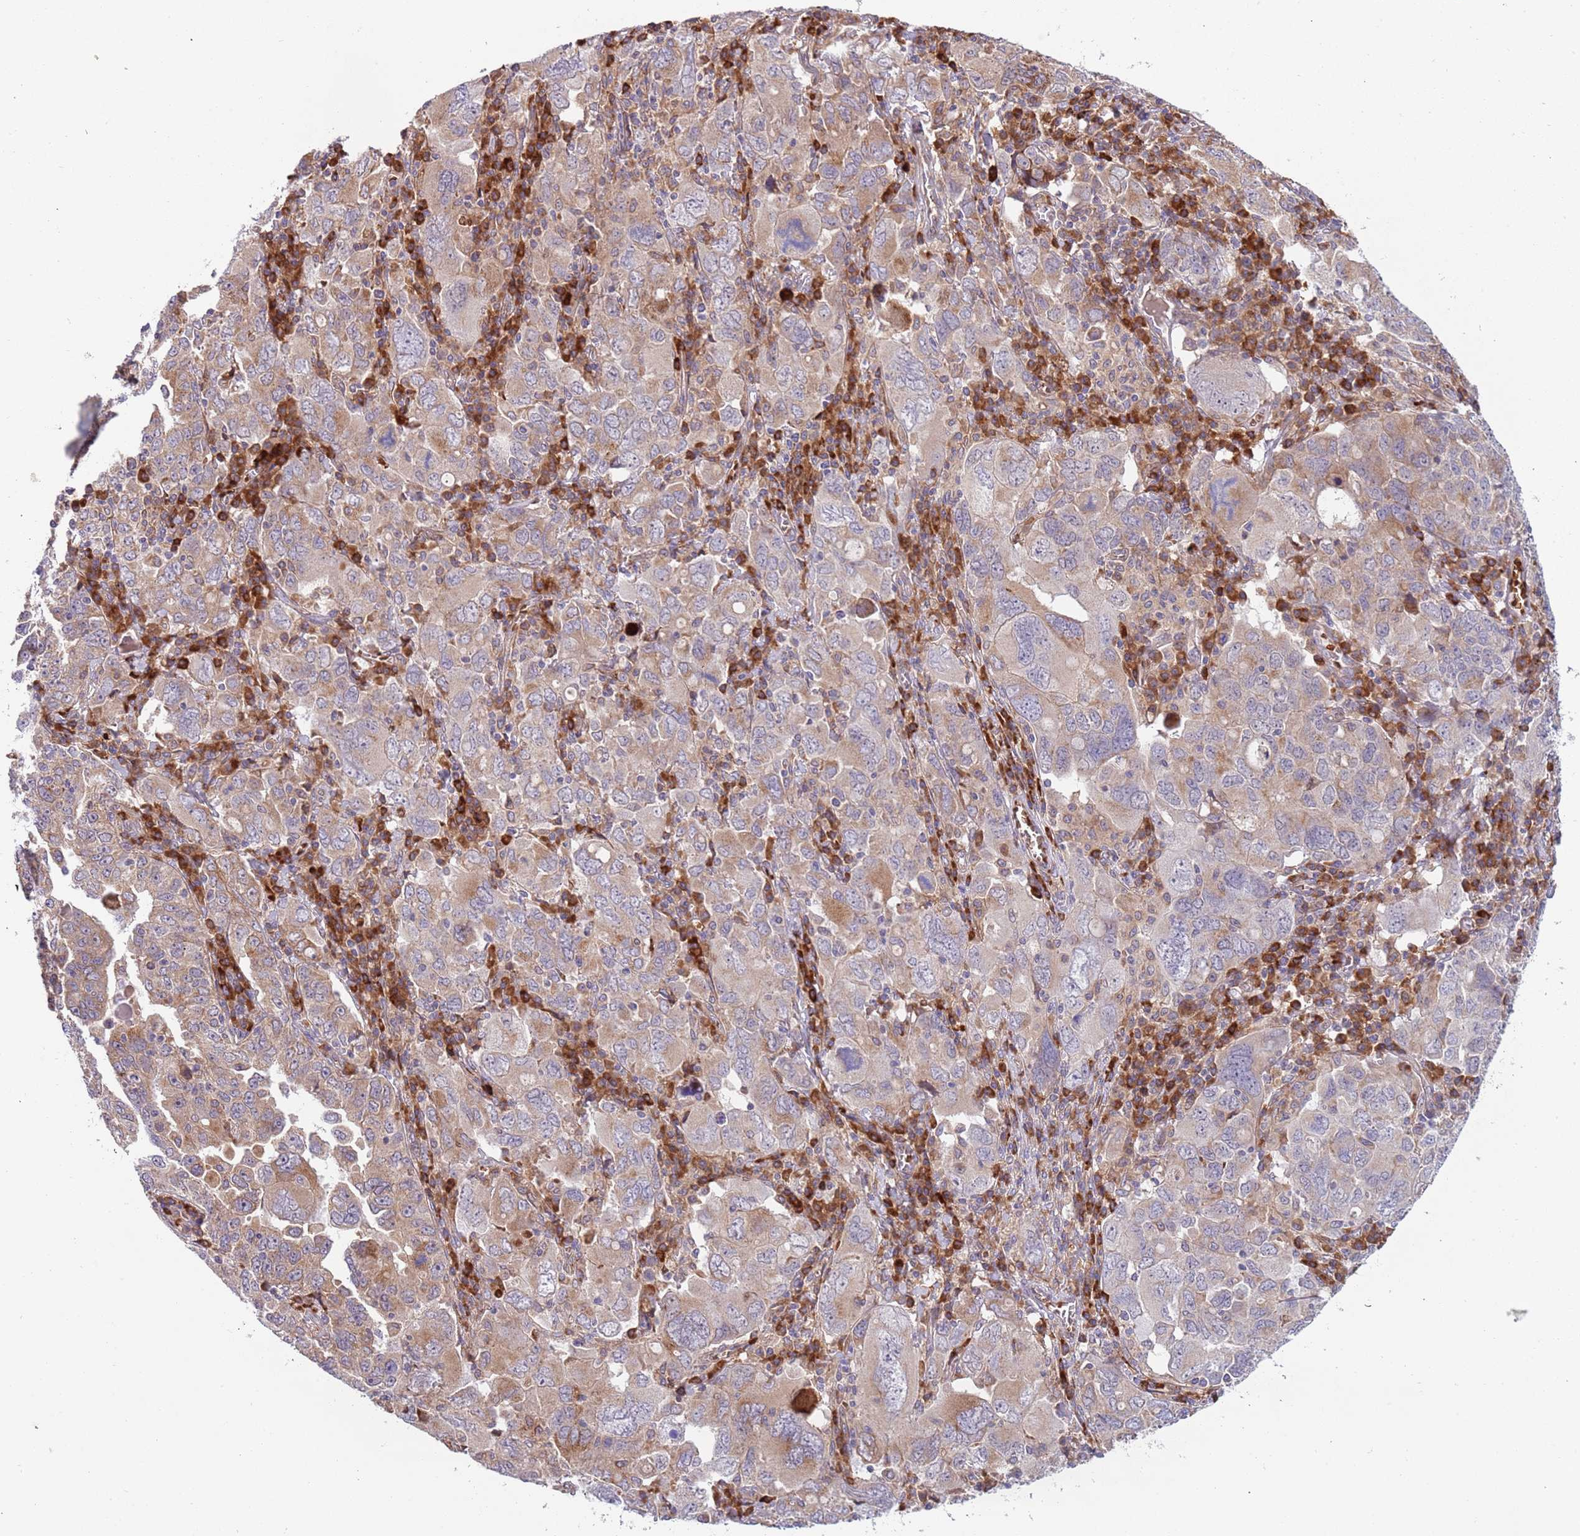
{"staining": {"intensity": "moderate", "quantity": ">75%", "location": "cytoplasmic/membranous"}, "tissue": "ovarian cancer", "cell_type": "Tumor cells", "image_type": "cancer", "snomed": [{"axis": "morphology", "description": "Carcinoma, endometroid"}, {"axis": "topography", "description": "Ovary"}], "caption": "Immunohistochemistry (IHC) photomicrograph of neoplastic tissue: ovarian cancer stained using IHC displays medium levels of moderate protein expression localized specifically in the cytoplasmic/membranous of tumor cells, appearing as a cytoplasmic/membranous brown color.", "gene": "VWCE", "patient": {"sex": "female", "age": 62}}